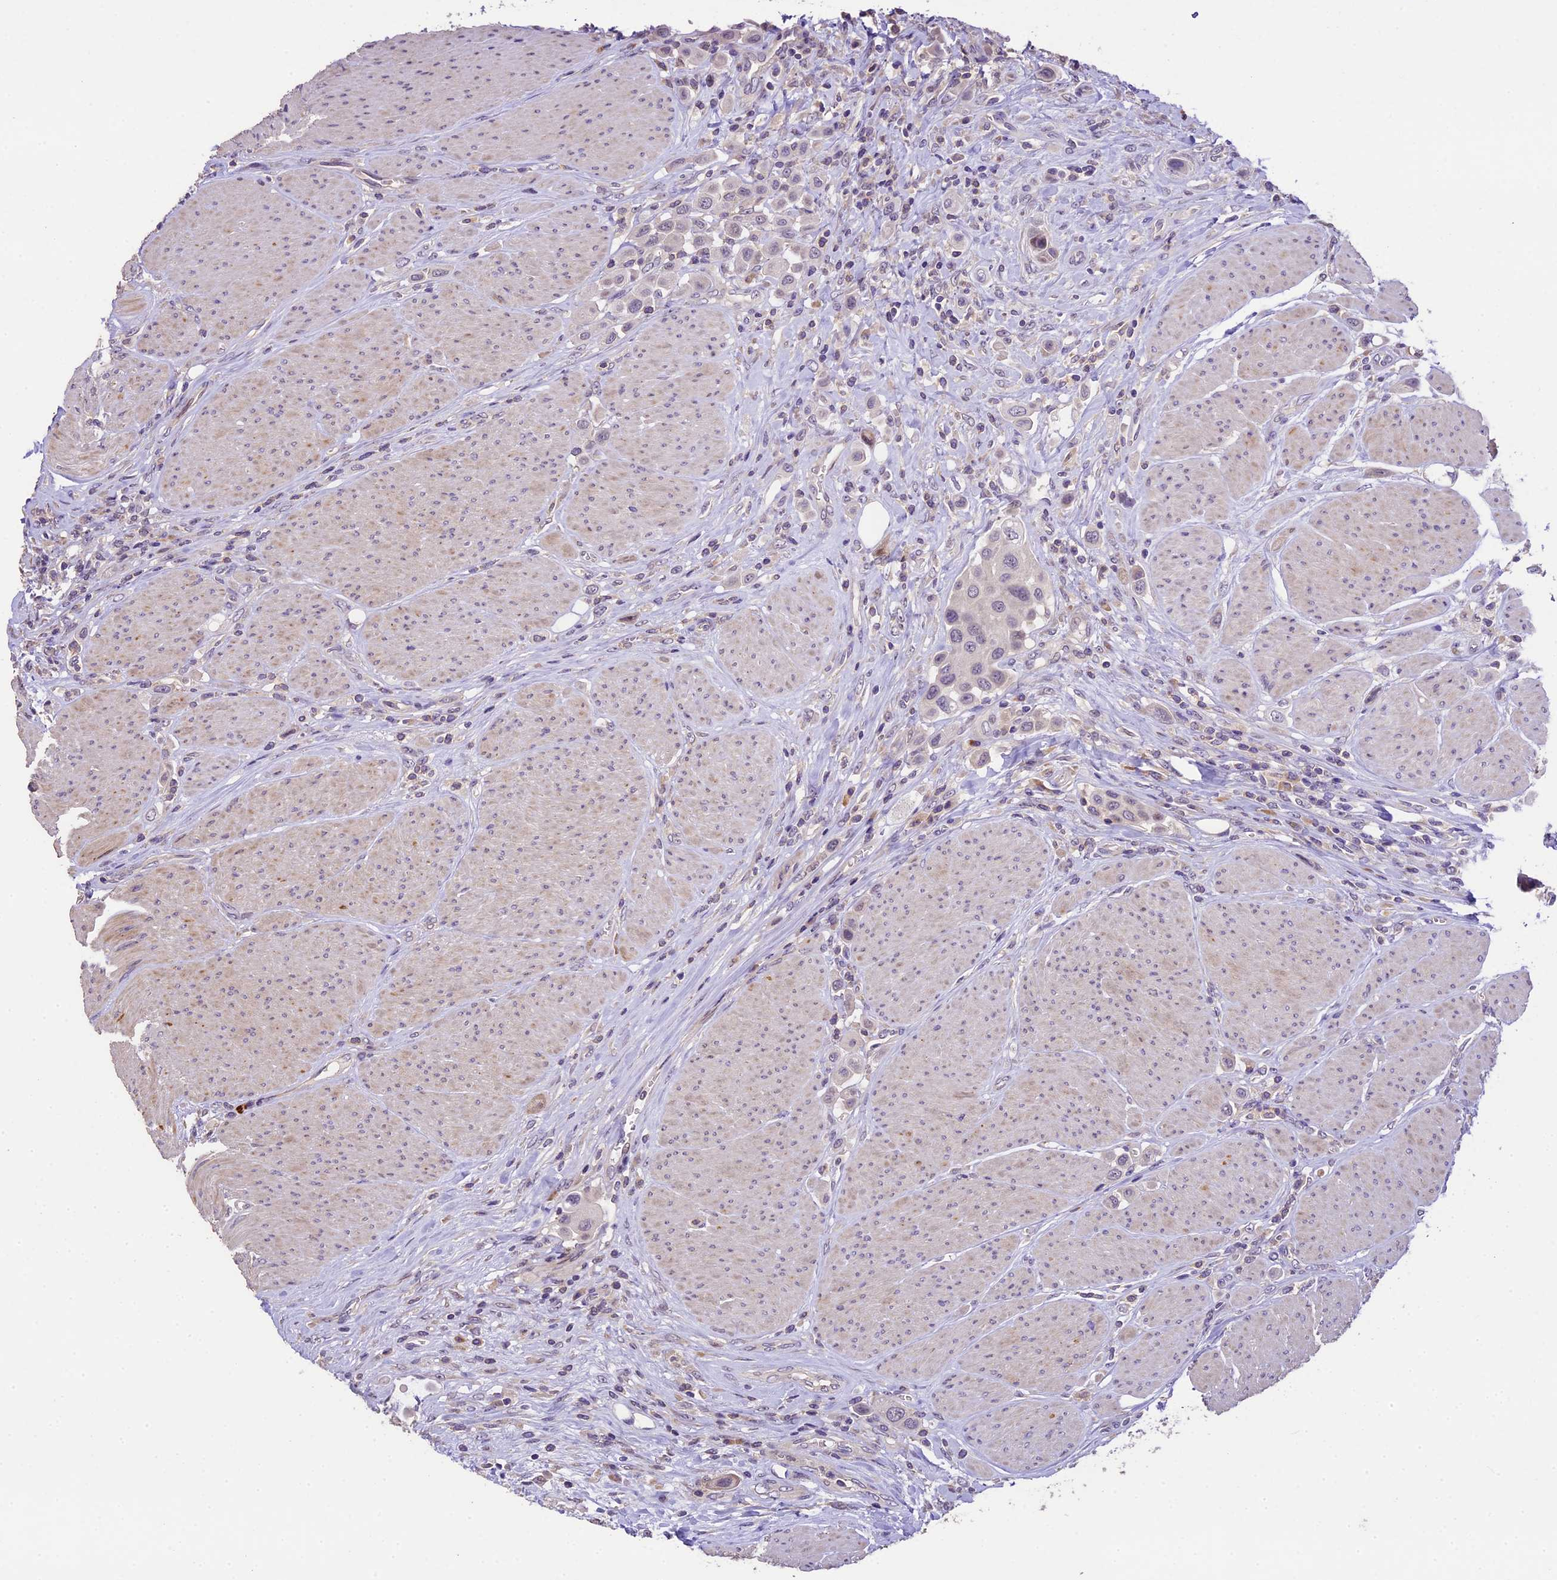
{"staining": {"intensity": "negative", "quantity": "none", "location": "none"}, "tissue": "urothelial cancer", "cell_type": "Tumor cells", "image_type": "cancer", "snomed": [{"axis": "morphology", "description": "Urothelial carcinoma, High grade"}, {"axis": "topography", "description": "Urinary bladder"}], "caption": "Protein analysis of urothelial cancer reveals no significant expression in tumor cells.", "gene": "DGKH", "patient": {"sex": "male", "age": 50}}